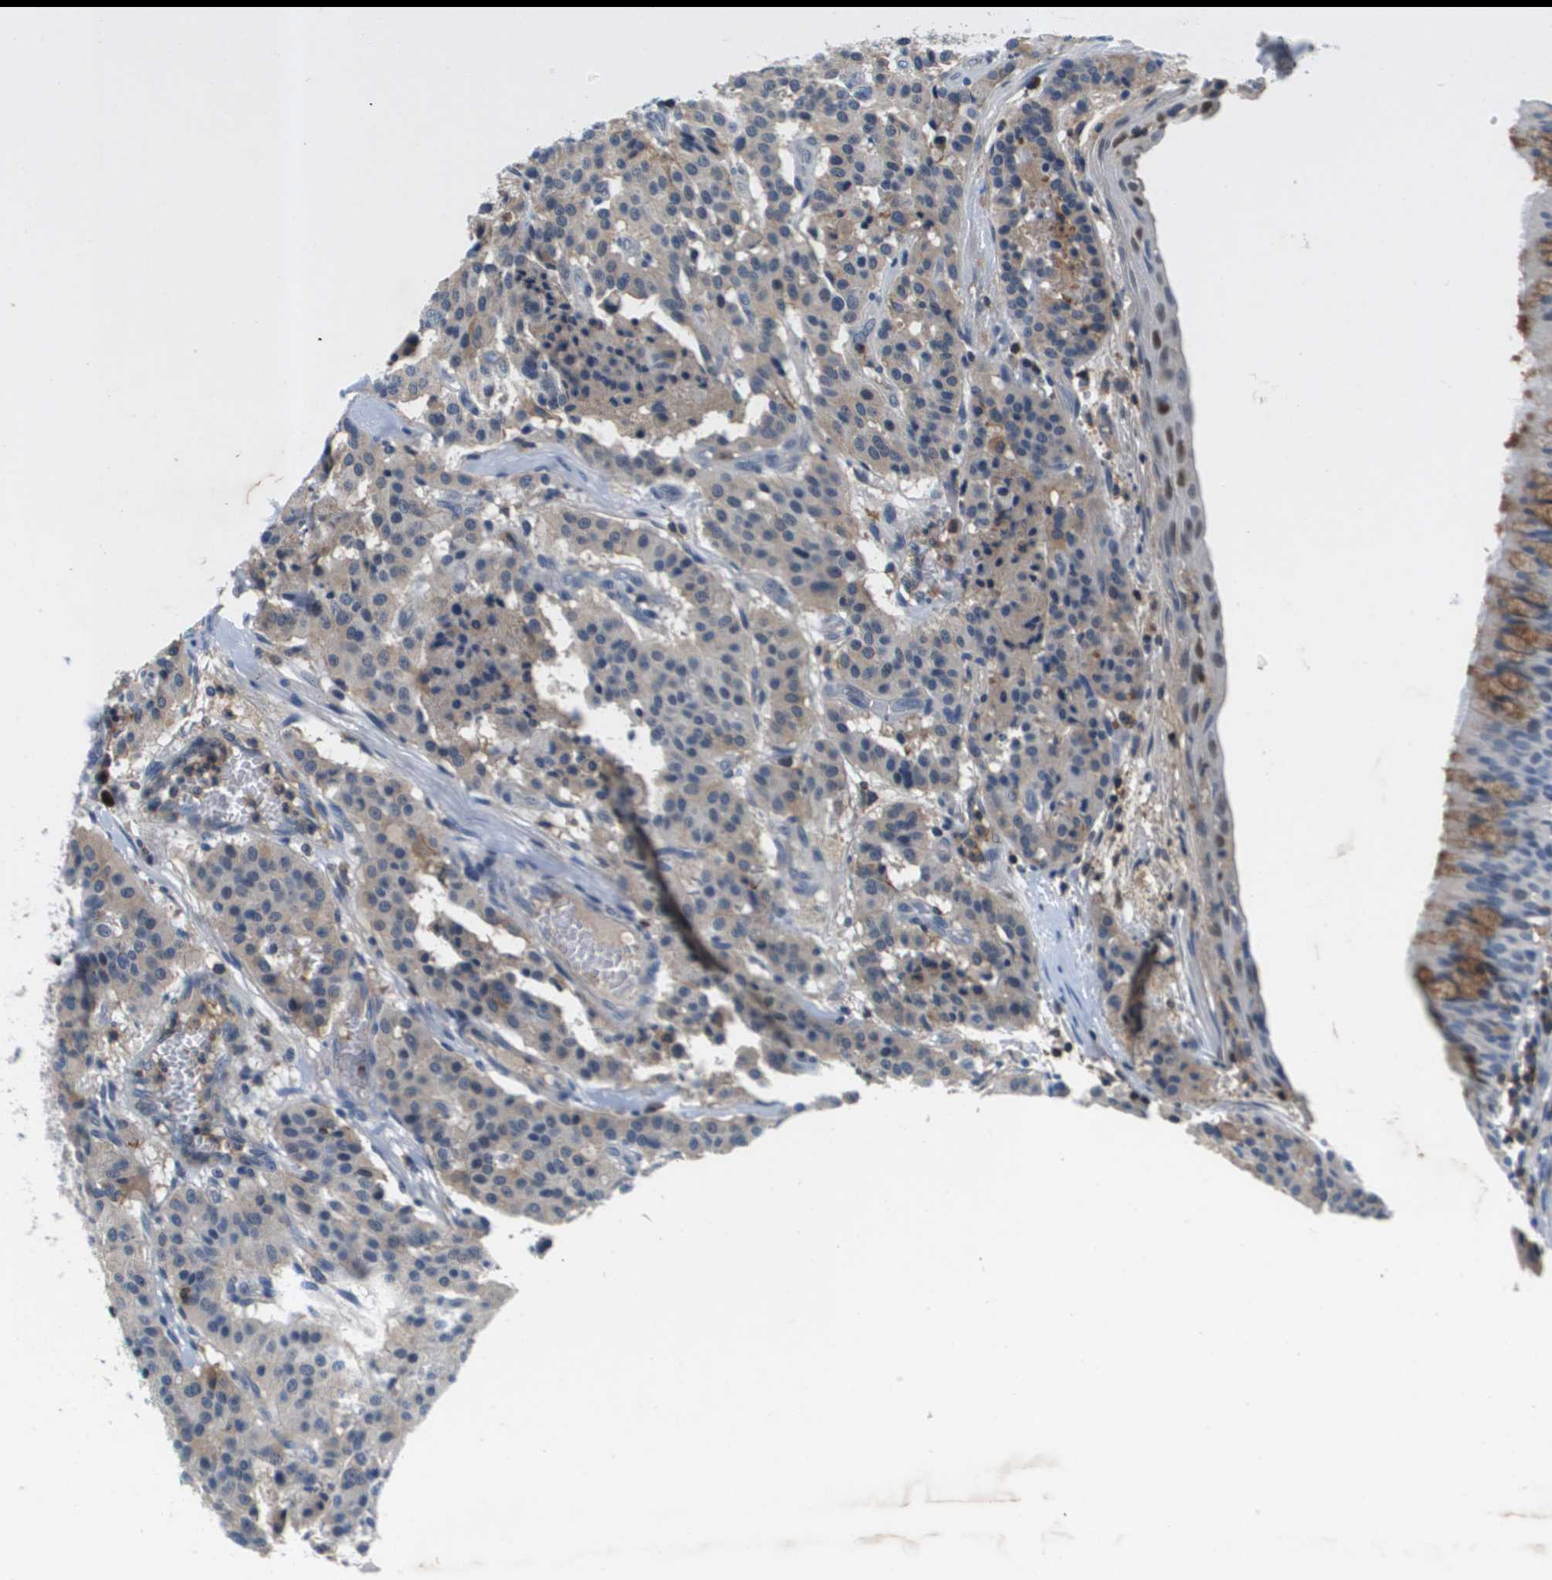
{"staining": {"intensity": "weak", "quantity": "25%-75%", "location": "cytoplasmic/membranous"}, "tissue": "carcinoid", "cell_type": "Tumor cells", "image_type": "cancer", "snomed": [{"axis": "morphology", "description": "Carcinoid, malignant, NOS"}, {"axis": "topography", "description": "Lung"}], "caption": "Immunohistochemistry histopathology image of carcinoid (malignant) stained for a protein (brown), which displays low levels of weak cytoplasmic/membranous staining in approximately 25%-75% of tumor cells.", "gene": "KCNQ5", "patient": {"sex": "male", "age": 30}}